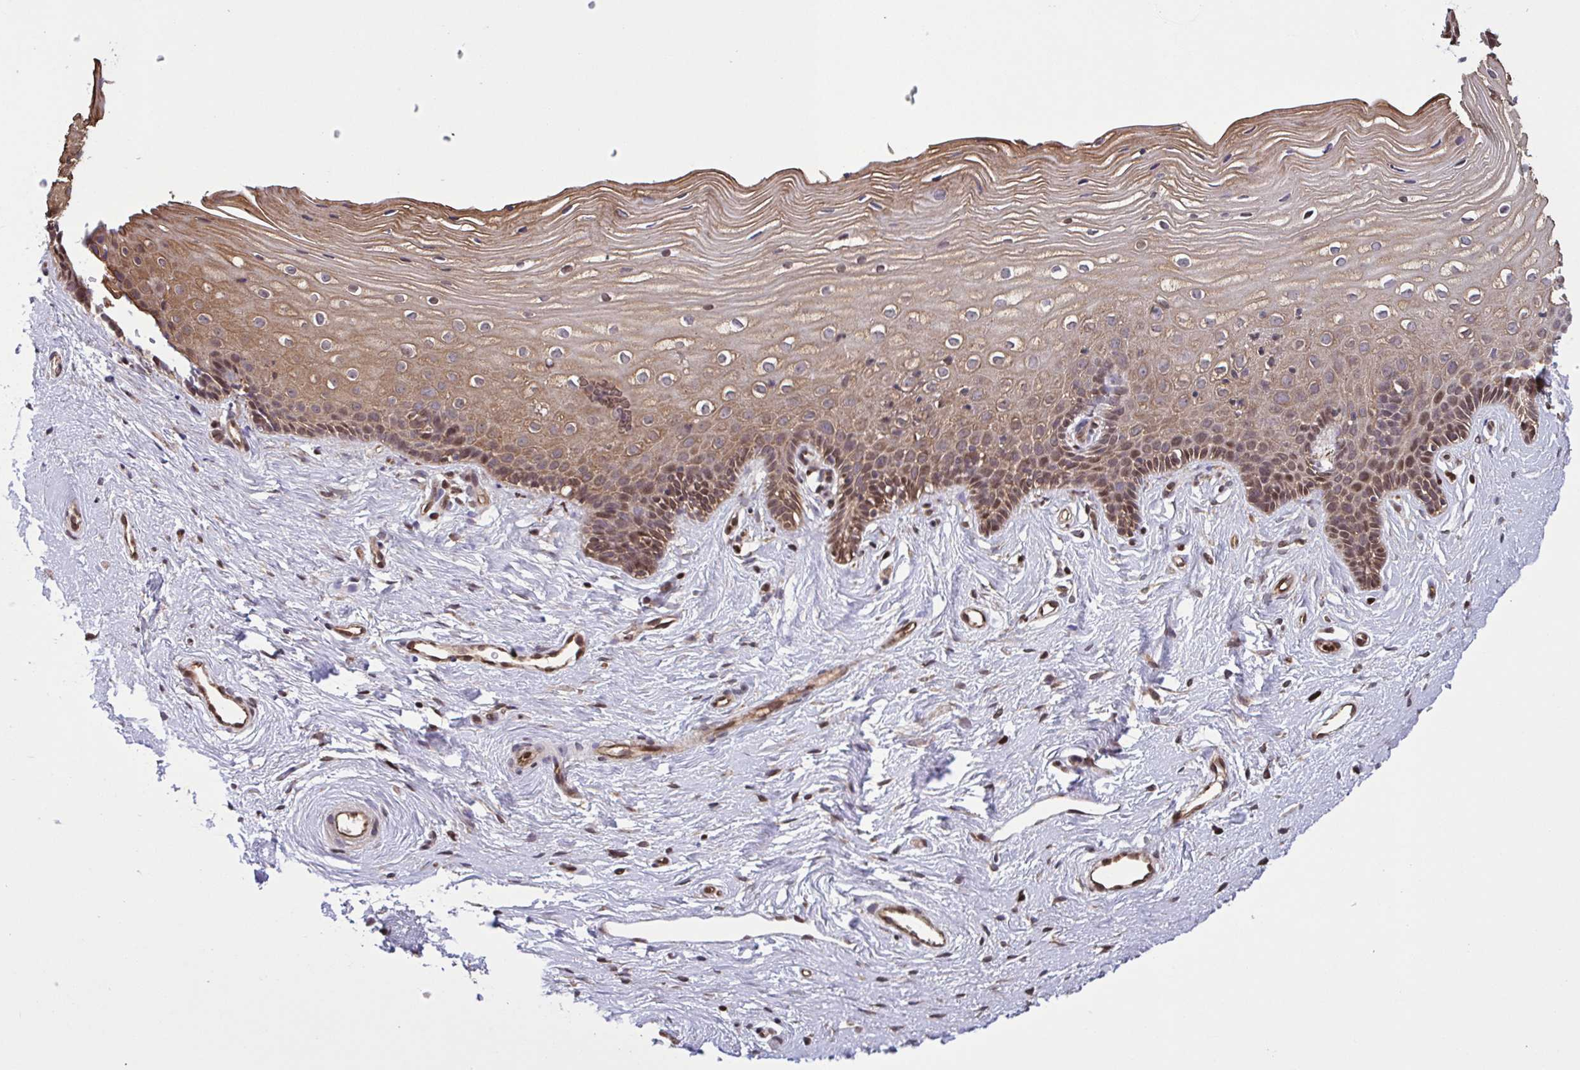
{"staining": {"intensity": "moderate", "quantity": ">75%", "location": "cytoplasmic/membranous,nuclear"}, "tissue": "cervix", "cell_type": "Glandular cells", "image_type": "normal", "snomed": [{"axis": "morphology", "description": "Normal tissue, NOS"}, {"axis": "topography", "description": "Cervix"}], "caption": "The image displays a brown stain indicating the presence of a protein in the cytoplasmic/membranous,nuclear of glandular cells in cervix. (IHC, brightfield microscopy, high magnification).", "gene": "SEC63", "patient": {"sex": "female", "age": 40}}